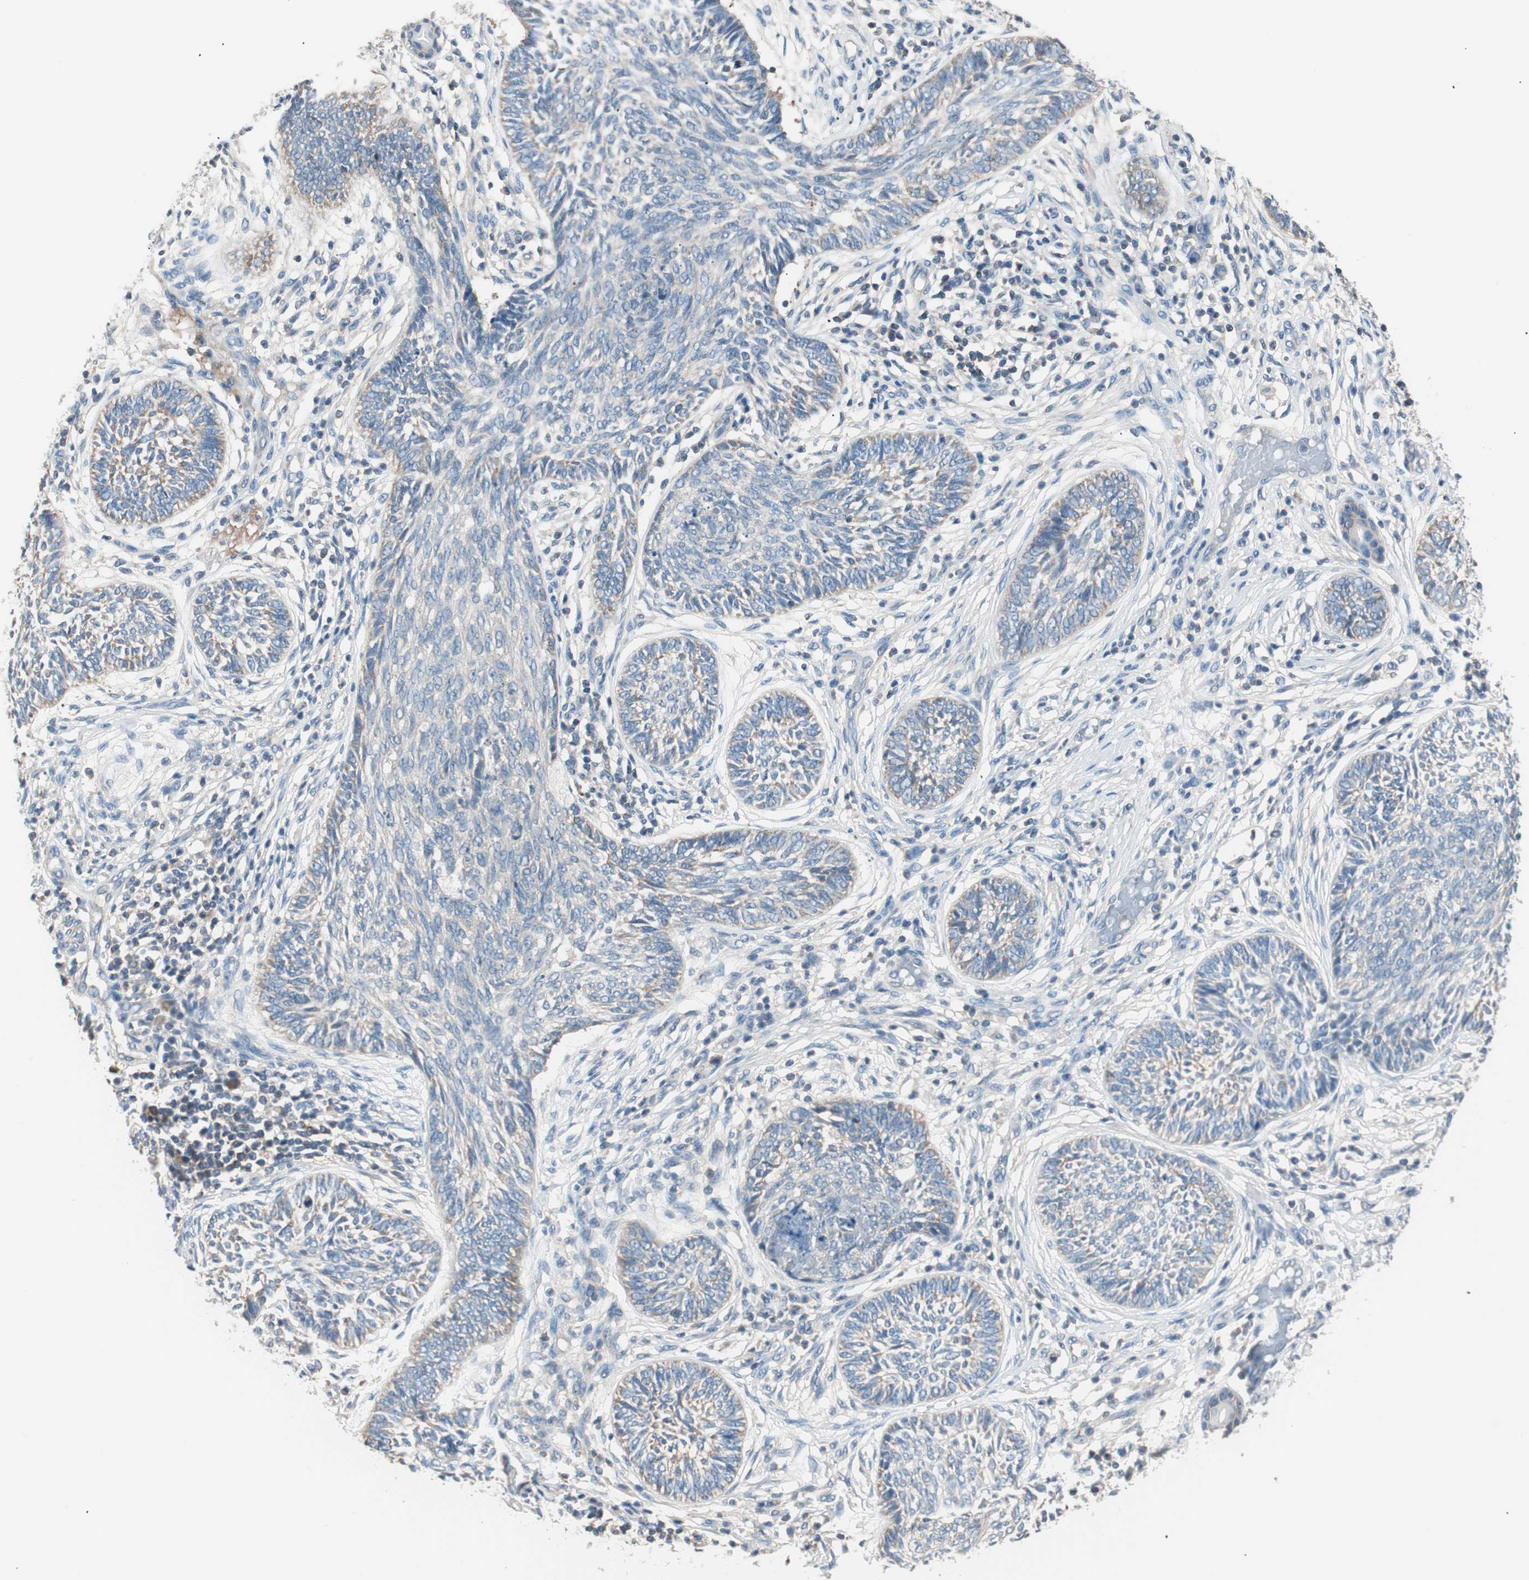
{"staining": {"intensity": "weak", "quantity": "<25%", "location": "cytoplasmic/membranous"}, "tissue": "skin cancer", "cell_type": "Tumor cells", "image_type": "cancer", "snomed": [{"axis": "morphology", "description": "Papilloma, NOS"}, {"axis": "morphology", "description": "Basal cell carcinoma"}, {"axis": "topography", "description": "Skin"}], "caption": "High magnification brightfield microscopy of papilloma (skin) stained with DAB (brown) and counterstained with hematoxylin (blue): tumor cells show no significant staining.", "gene": "RAD54B", "patient": {"sex": "male", "age": 87}}